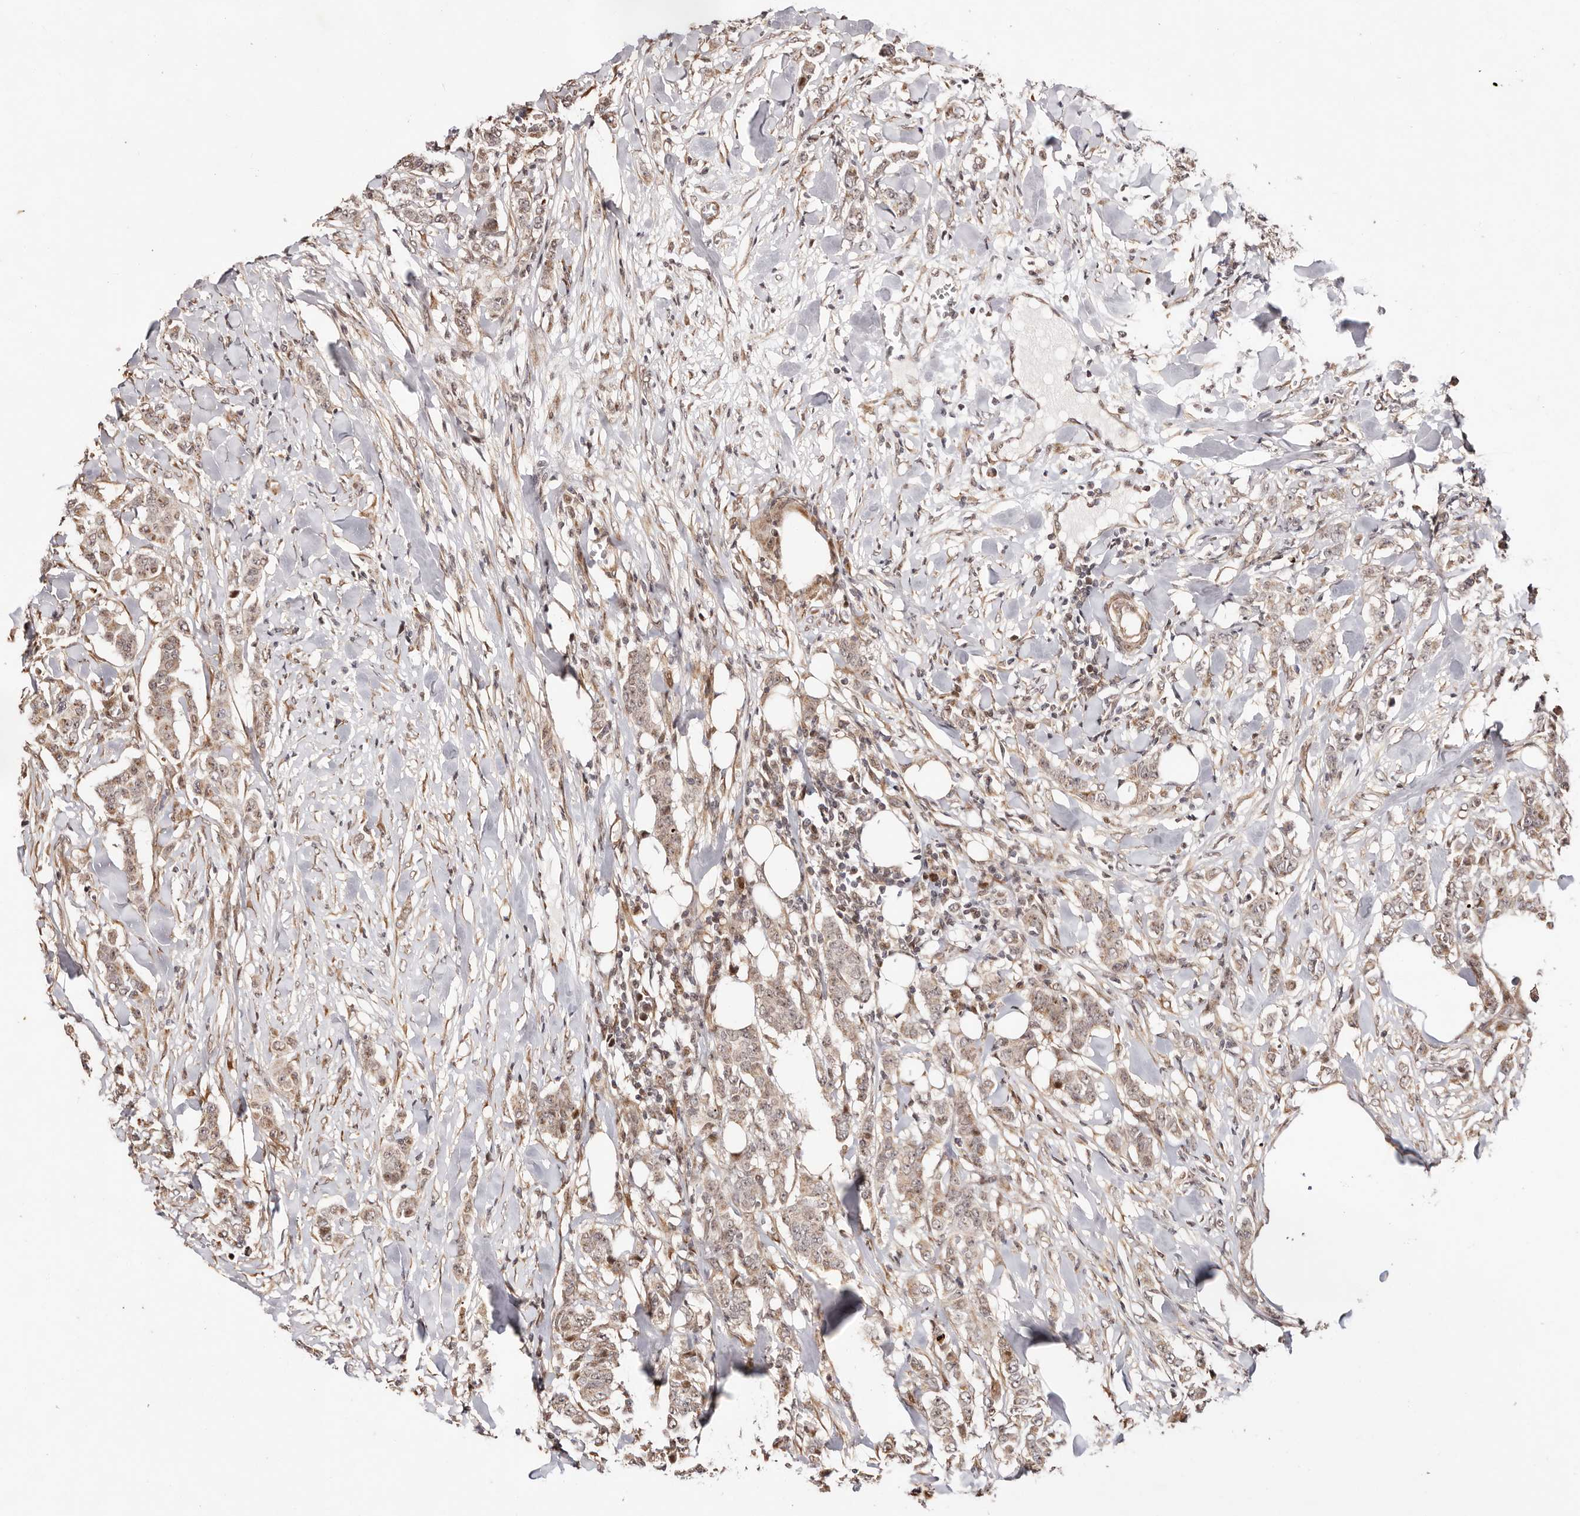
{"staining": {"intensity": "weak", "quantity": "25%-75%", "location": "cytoplasmic/membranous,nuclear"}, "tissue": "breast cancer", "cell_type": "Tumor cells", "image_type": "cancer", "snomed": [{"axis": "morphology", "description": "Duct carcinoma"}, {"axis": "topography", "description": "Breast"}], "caption": "The micrograph reveals immunohistochemical staining of breast cancer (invasive ductal carcinoma). There is weak cytoplasmic/membranous and nuclear staining is identified in approximately 25%-75% of tumor cells.", "gene": "HIVEP3", "patient": {"sex": "female", "age": 40}}